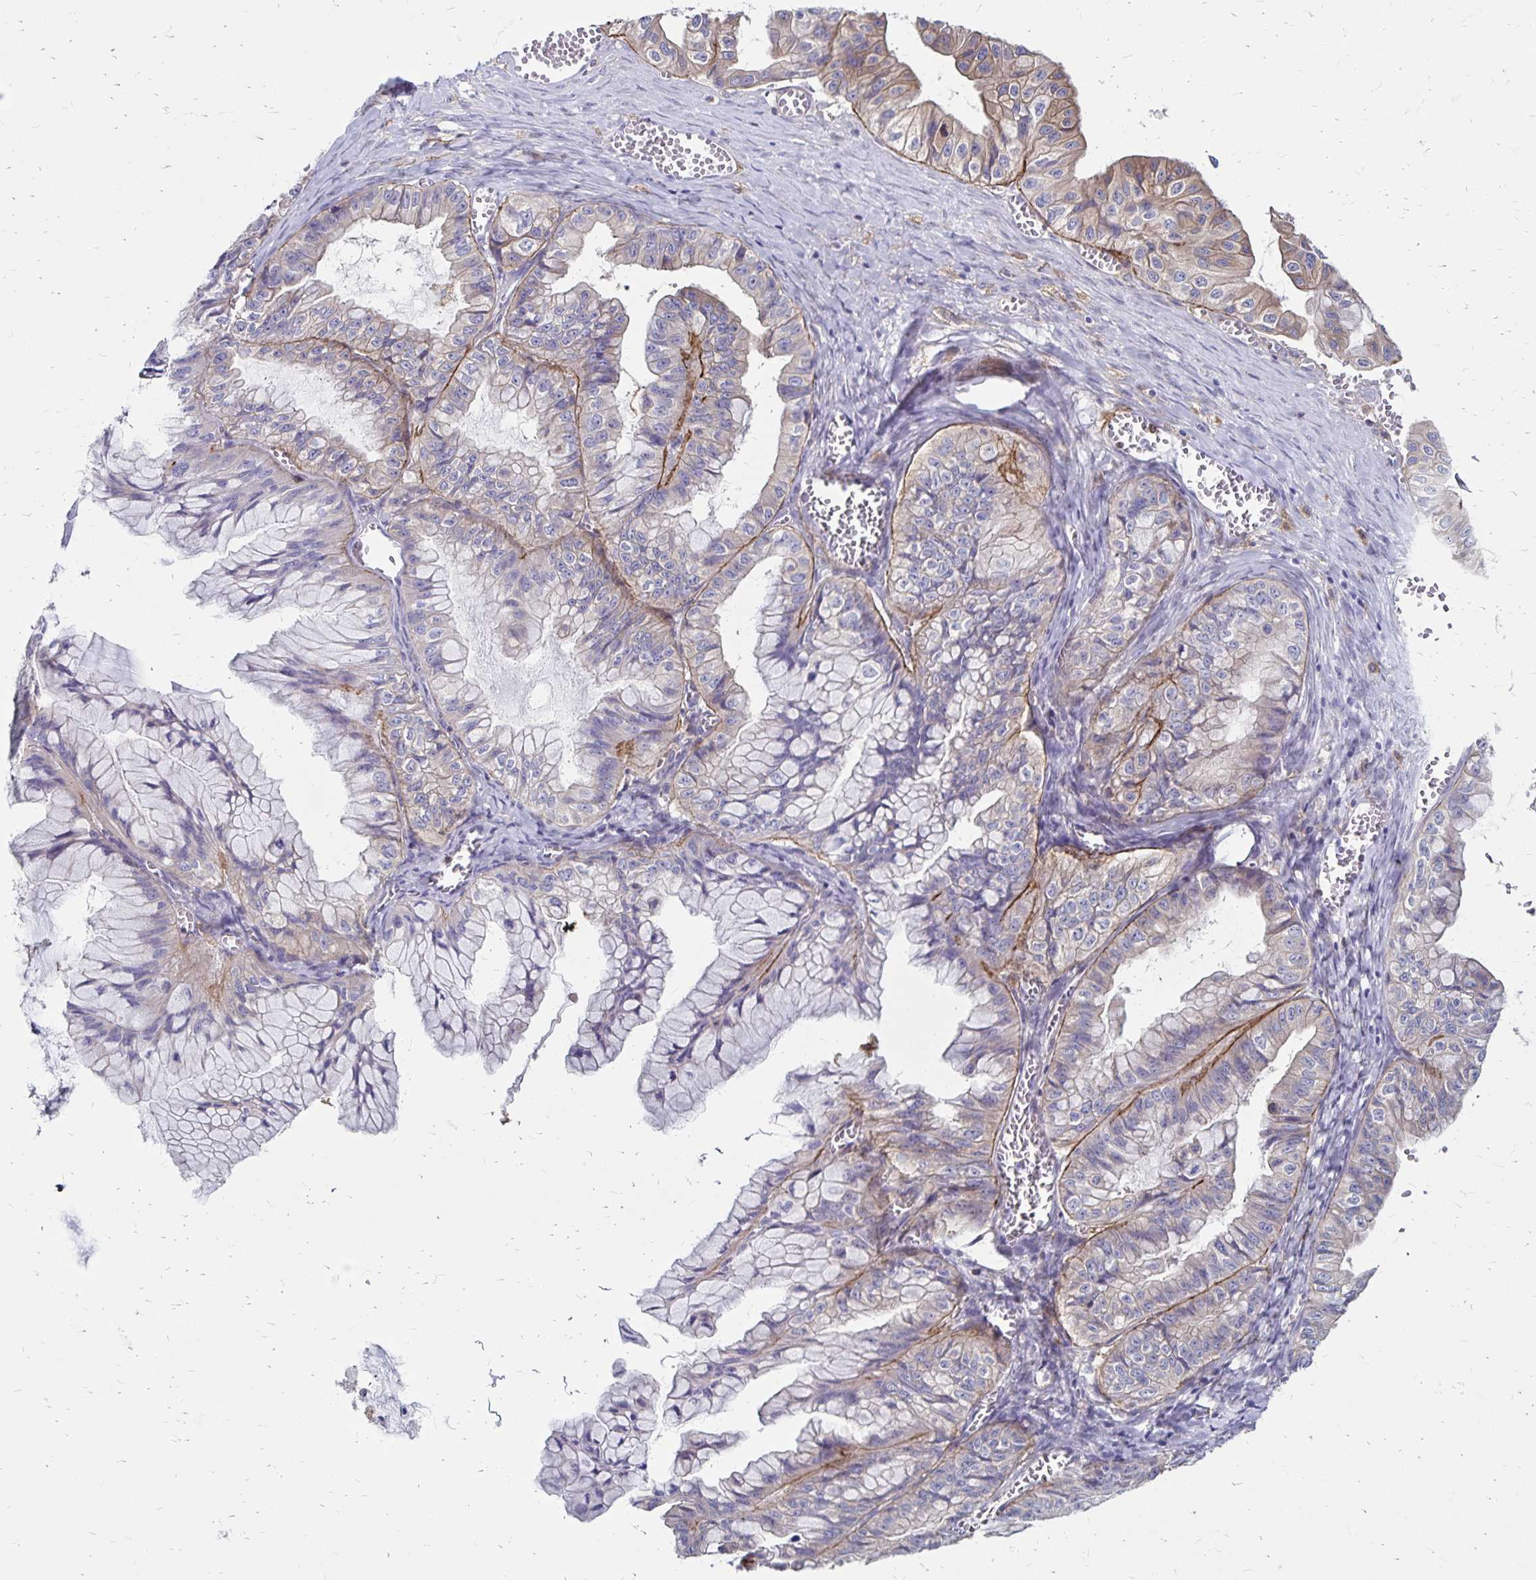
{"staining": {"intensity": "weak", "quantity": "25%-75%", "location": "cytoplasmic/membranous"}, "tissue": "ovarian cancer", "cell_type": "Tumor cells", "image_type": "cancer", "snomed": [{"axis": "morphology", "description": "Cystadenocarcinoma, mucinous, NOS"}, {"axis": "topography", "description": "Ovary"}], "caption": "Human ovarian cancer stained for a protein (brown) shows weak cytoplasmic/membranous positive expression in about 25%-75% of tumor cells.", "gene": "TNS3", "patient": {"sex": "female", "age": 72}}